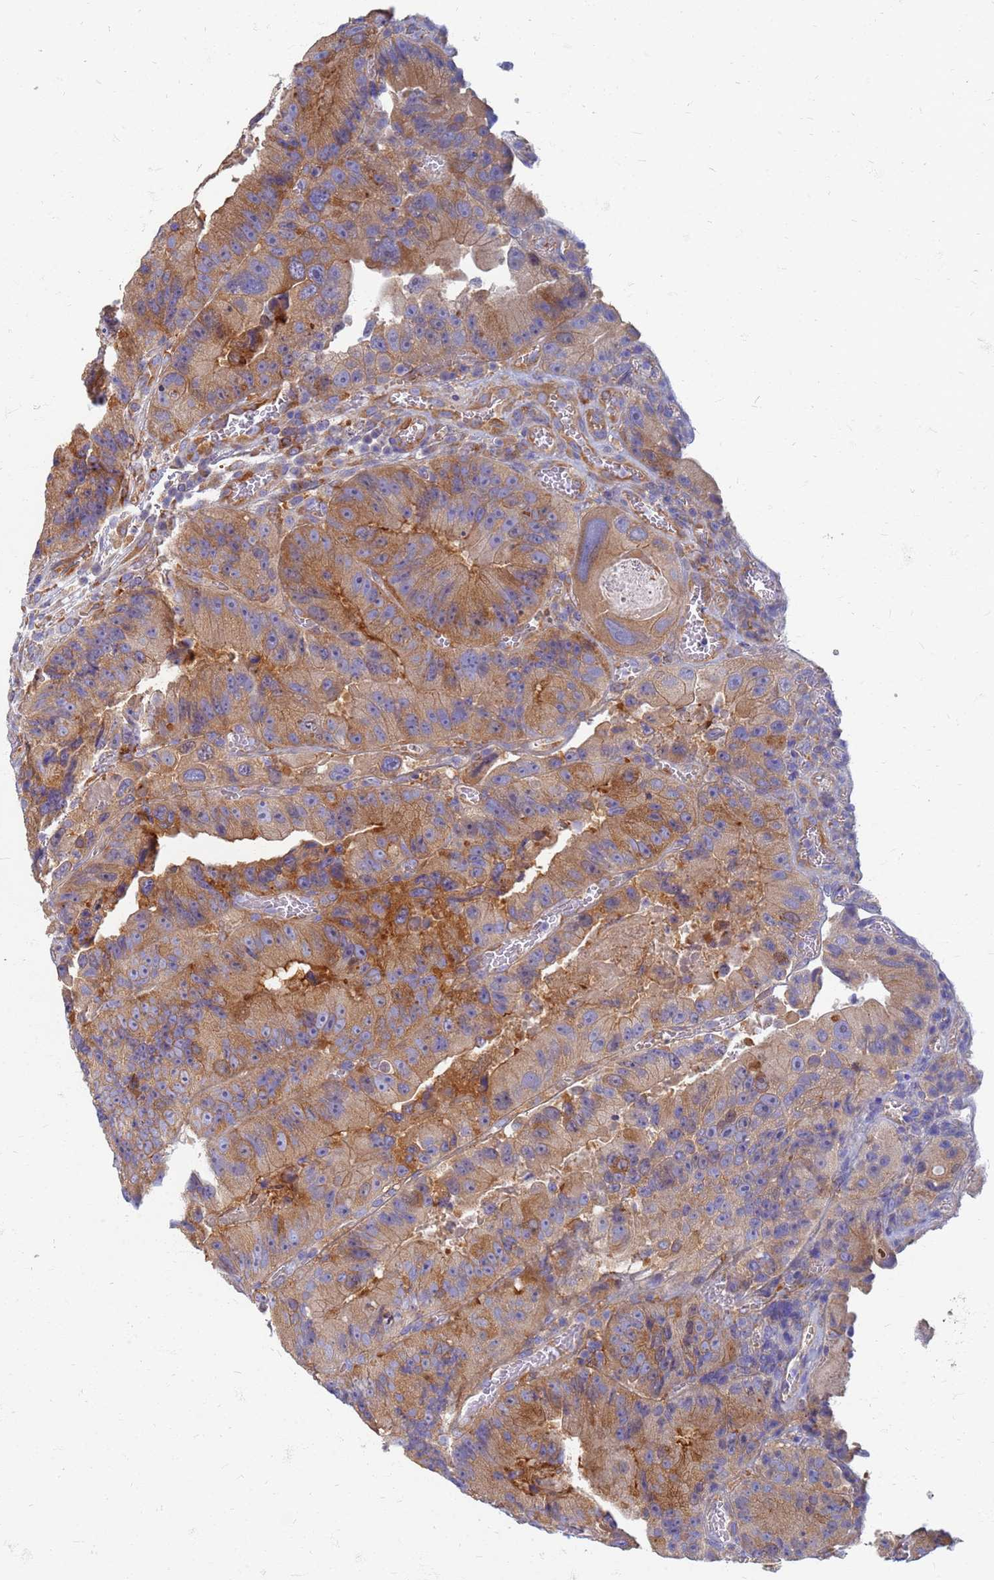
{"staining": {"intensity": "moderate", "quantity": ">75%", "location": "cytoplasmic/membranous"}, "tissue": "colorectal cancer", "cell_type": "Tumor cells", "image_type": "cancer", "snomed": [{"axis": "morphology", "description": "Adenocarcinoma, NOS"}, {"axis": "topography", "description": "Colon"}], "caption": "Immunohistochemical staining of colorectal cancer exhibits medium levels of moderate cytoplasmic/membranous protein staining in about >75% of tumor cells. The staining was performed using DAB, with brown indicating positive protein expression. Nuclei are stained blue with hematoxylin.", "gene": "EEA1", "patient": {"sex": "female", "age": 86}}